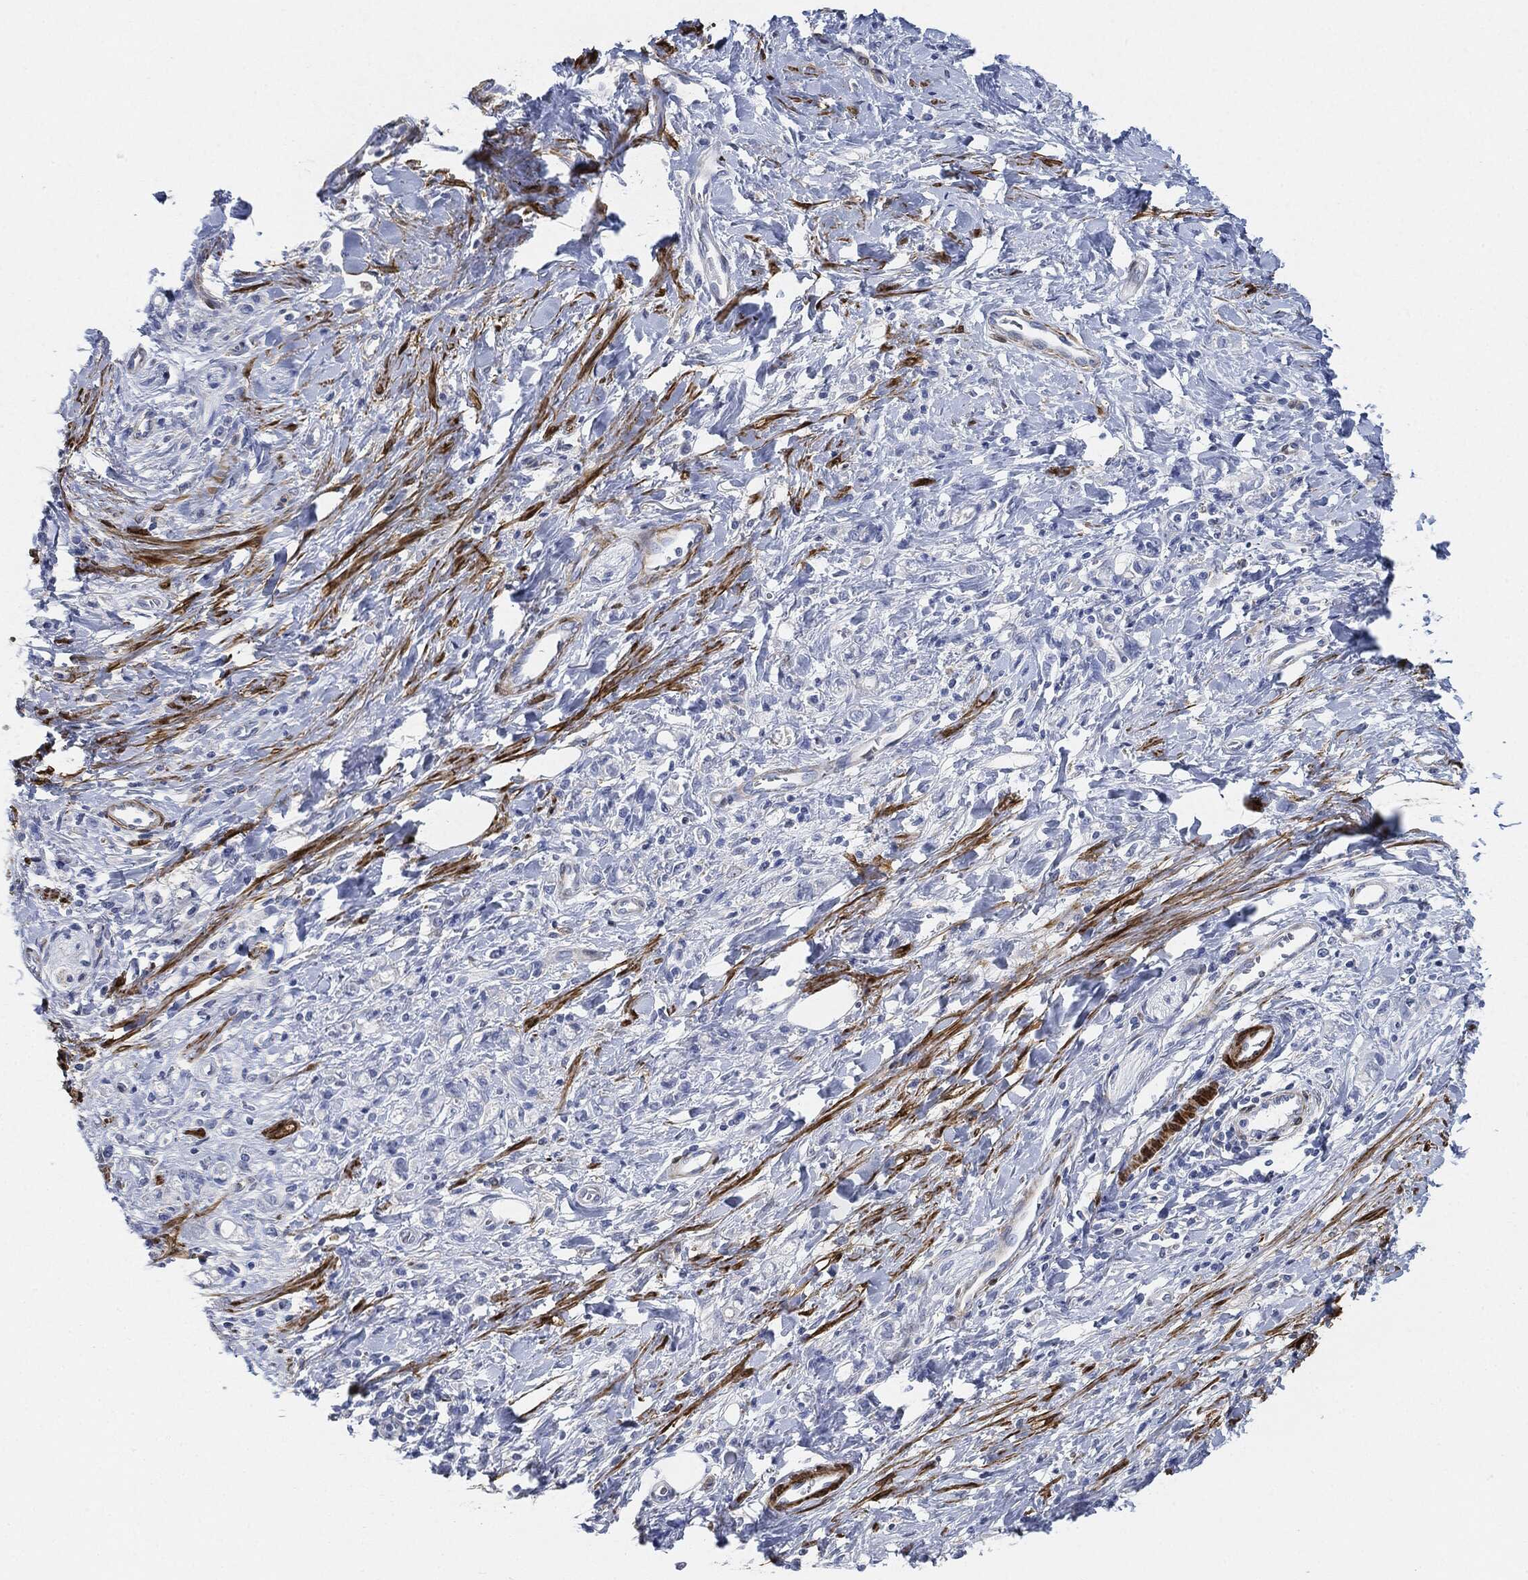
{"staining": {"intensity": "negative", "quantity": "none", "location": "none"}, "tissue": "stomach cancer", "cell_type": "Tumor cells", "image_type": "cancer", "snomed": [{"axis": "morphology", "description": "Adenocarcinoma, NOS"}, {"axis": "topography", "description": "Stomach"}], "caption": "Tumor cells are negative for brown protein staining in adenocarcinoma (stomach).", "gene": "TAGLN", "patient": {"sex": "male", "age": 77}}